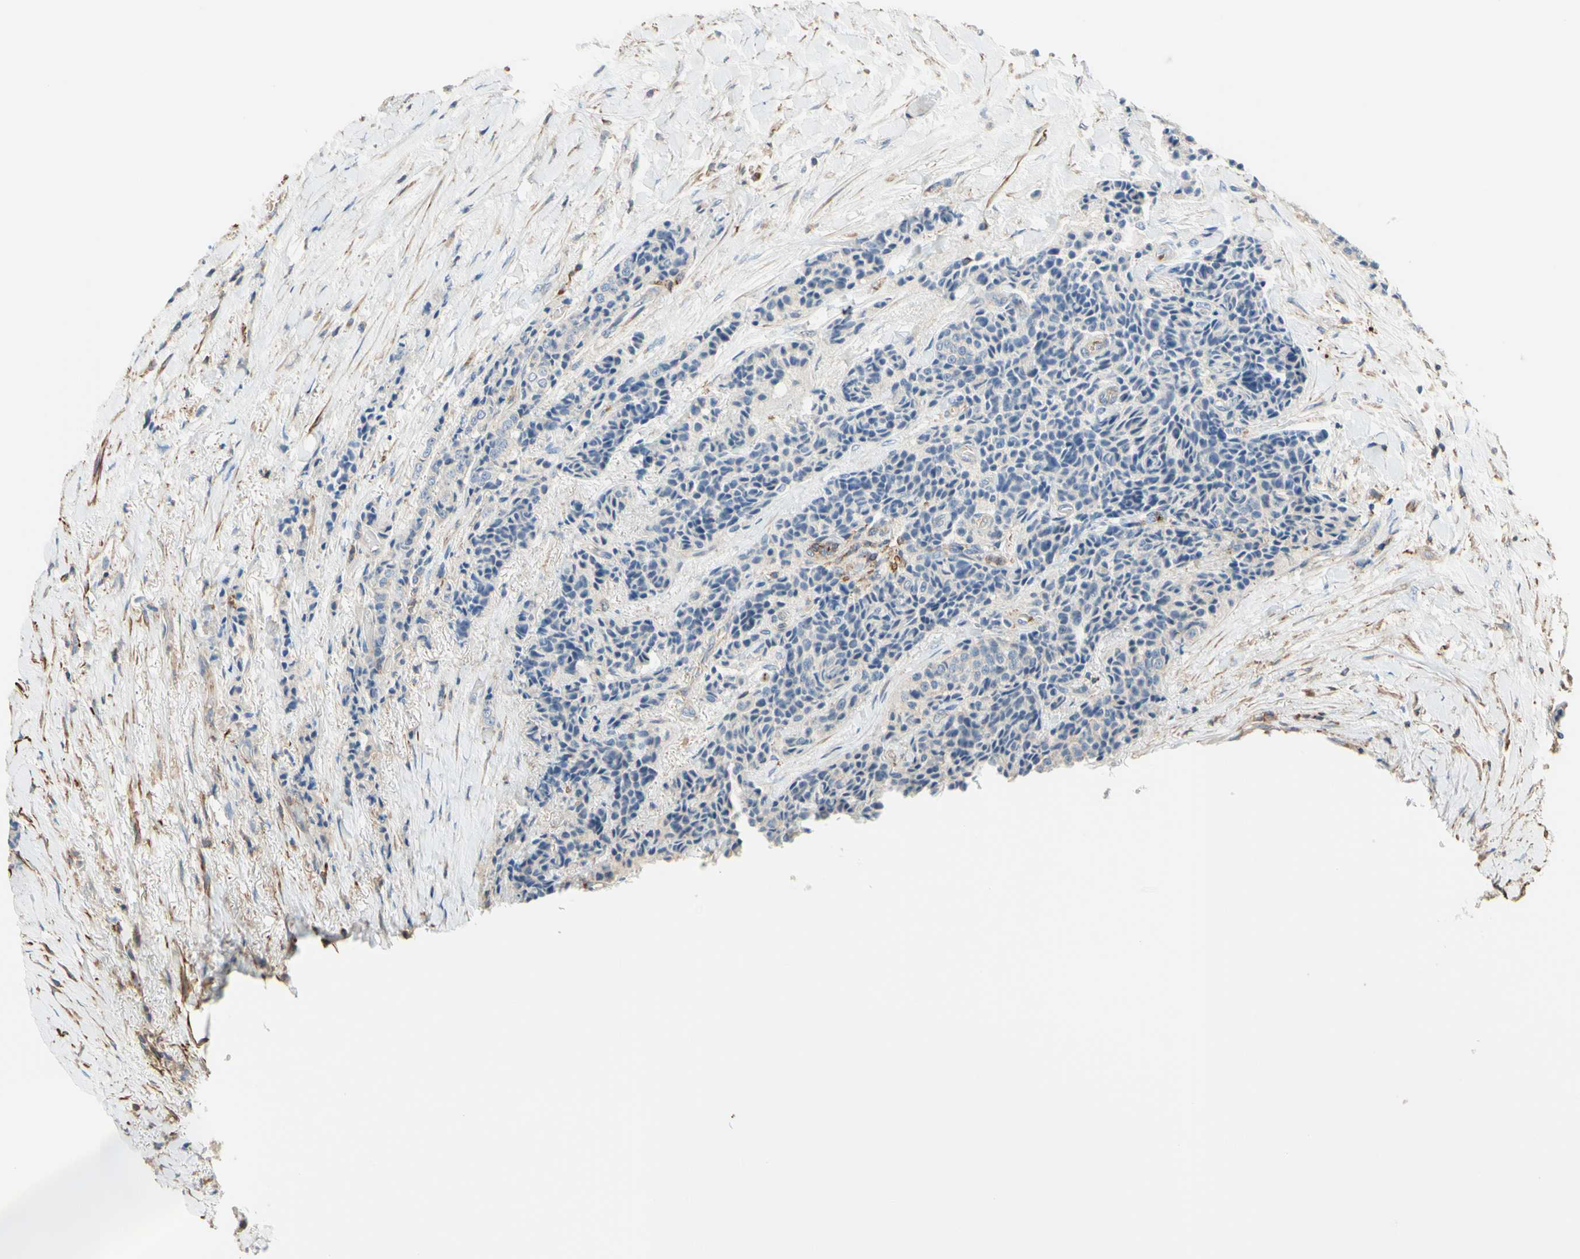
{"staining": {"intensity": "negative", "quantity": "none", "location": "none"}, "tissue": "carcinoid", "cell_type": "Tumor cells", "image_type": "cancer", "snomed": [{"axis": "morphology", "description": "Carcinoid, malignant, NOS"}, {"axis": "topography", "description": "Colon"}], "caption": "Immunohistochemistry of human carcinoid exhibits no positivity in tumor cells.", "gene": "SEMA4C", "patient": {"sex": "female", "age": 61}}